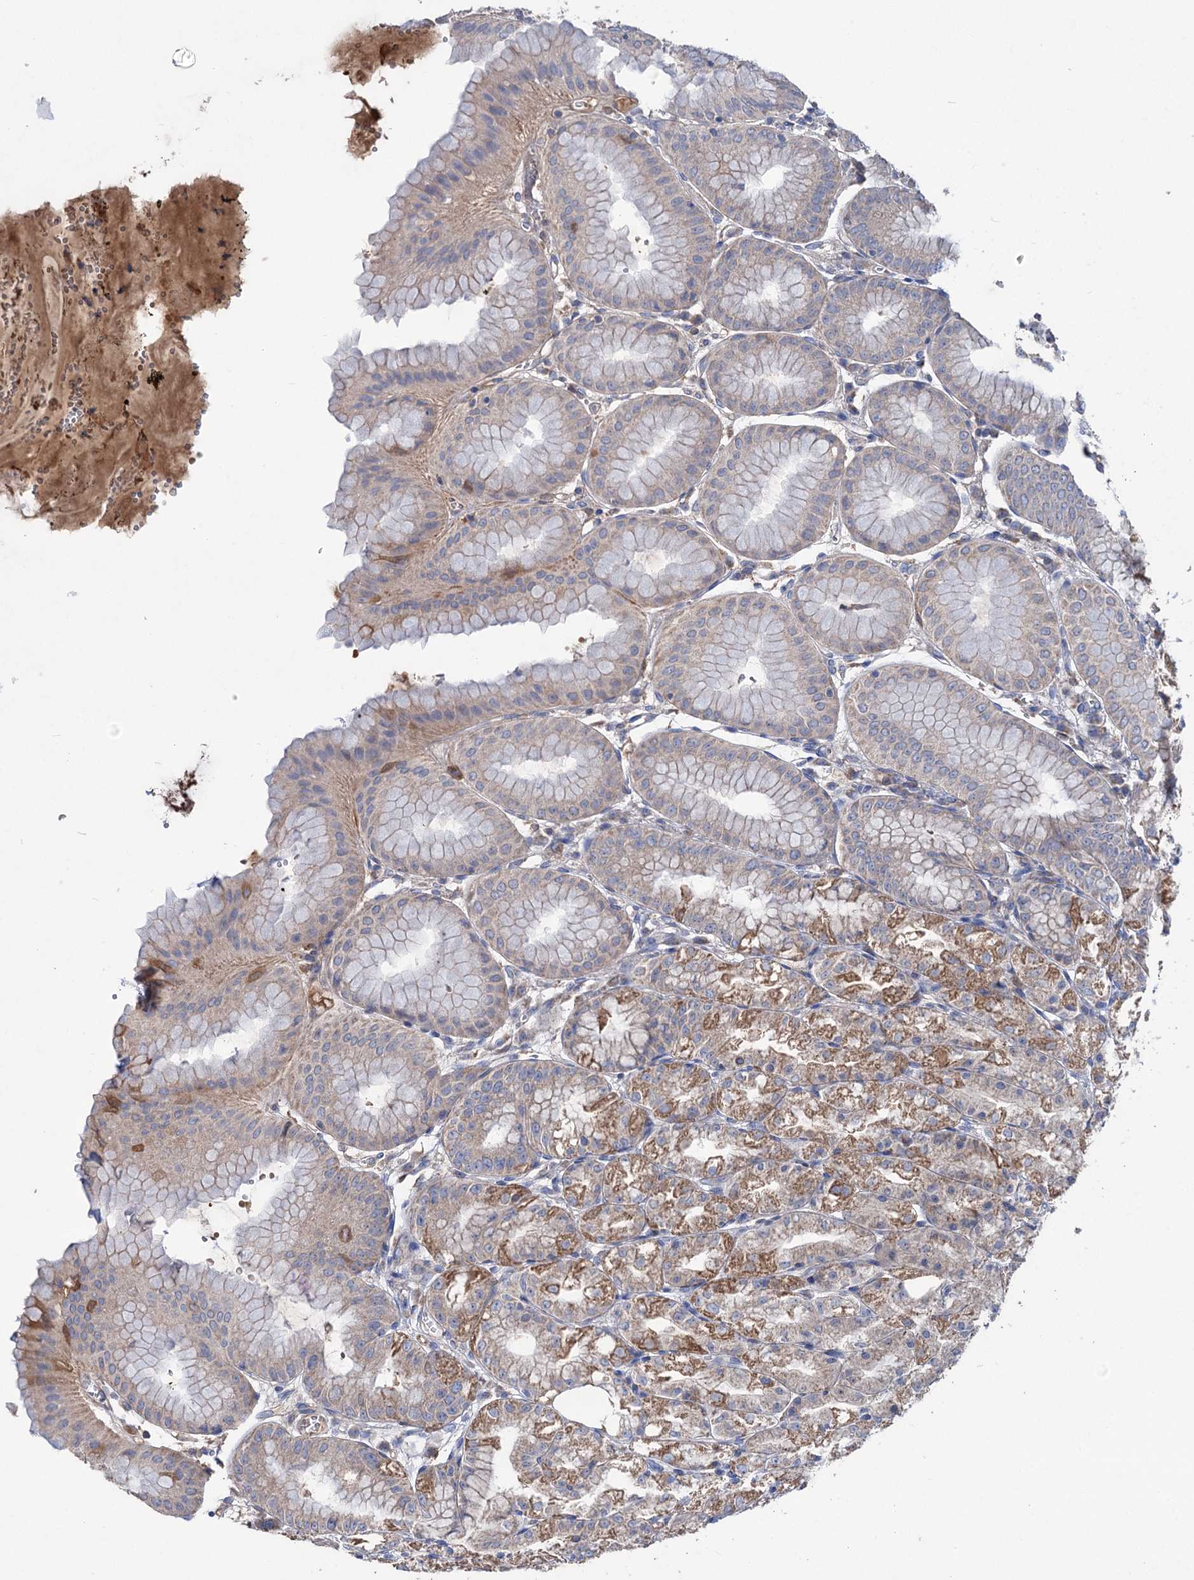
{"staining": {"intensity": "moderate", "quantity": "25%-75%", "location": "cytoplasmic/membranous"}, "tissue": "stomach", "cell_type": "Glandular cells", "image_type": "normal", "snomed": [{"axis": "morphology", "description": "Normal tissue, NOS"}, {"axis": "topography", "description": "Stomach, lower"}], "caption": "High-magnification brightfield microscopy of unremarkable stomach stained with DAB (brown) and counterstained with hematoxylin (blue). glandular cells exhibit moderate cytoplasmic/membranous positivity is appreciated in about25%-75% of cells. Using DAB (brown) and hematoxylin (blue) stains, captured at high magnification using brightfield microscopy.", "gene": "CLPB", "patient": {"sex": "male", "age": 71}}